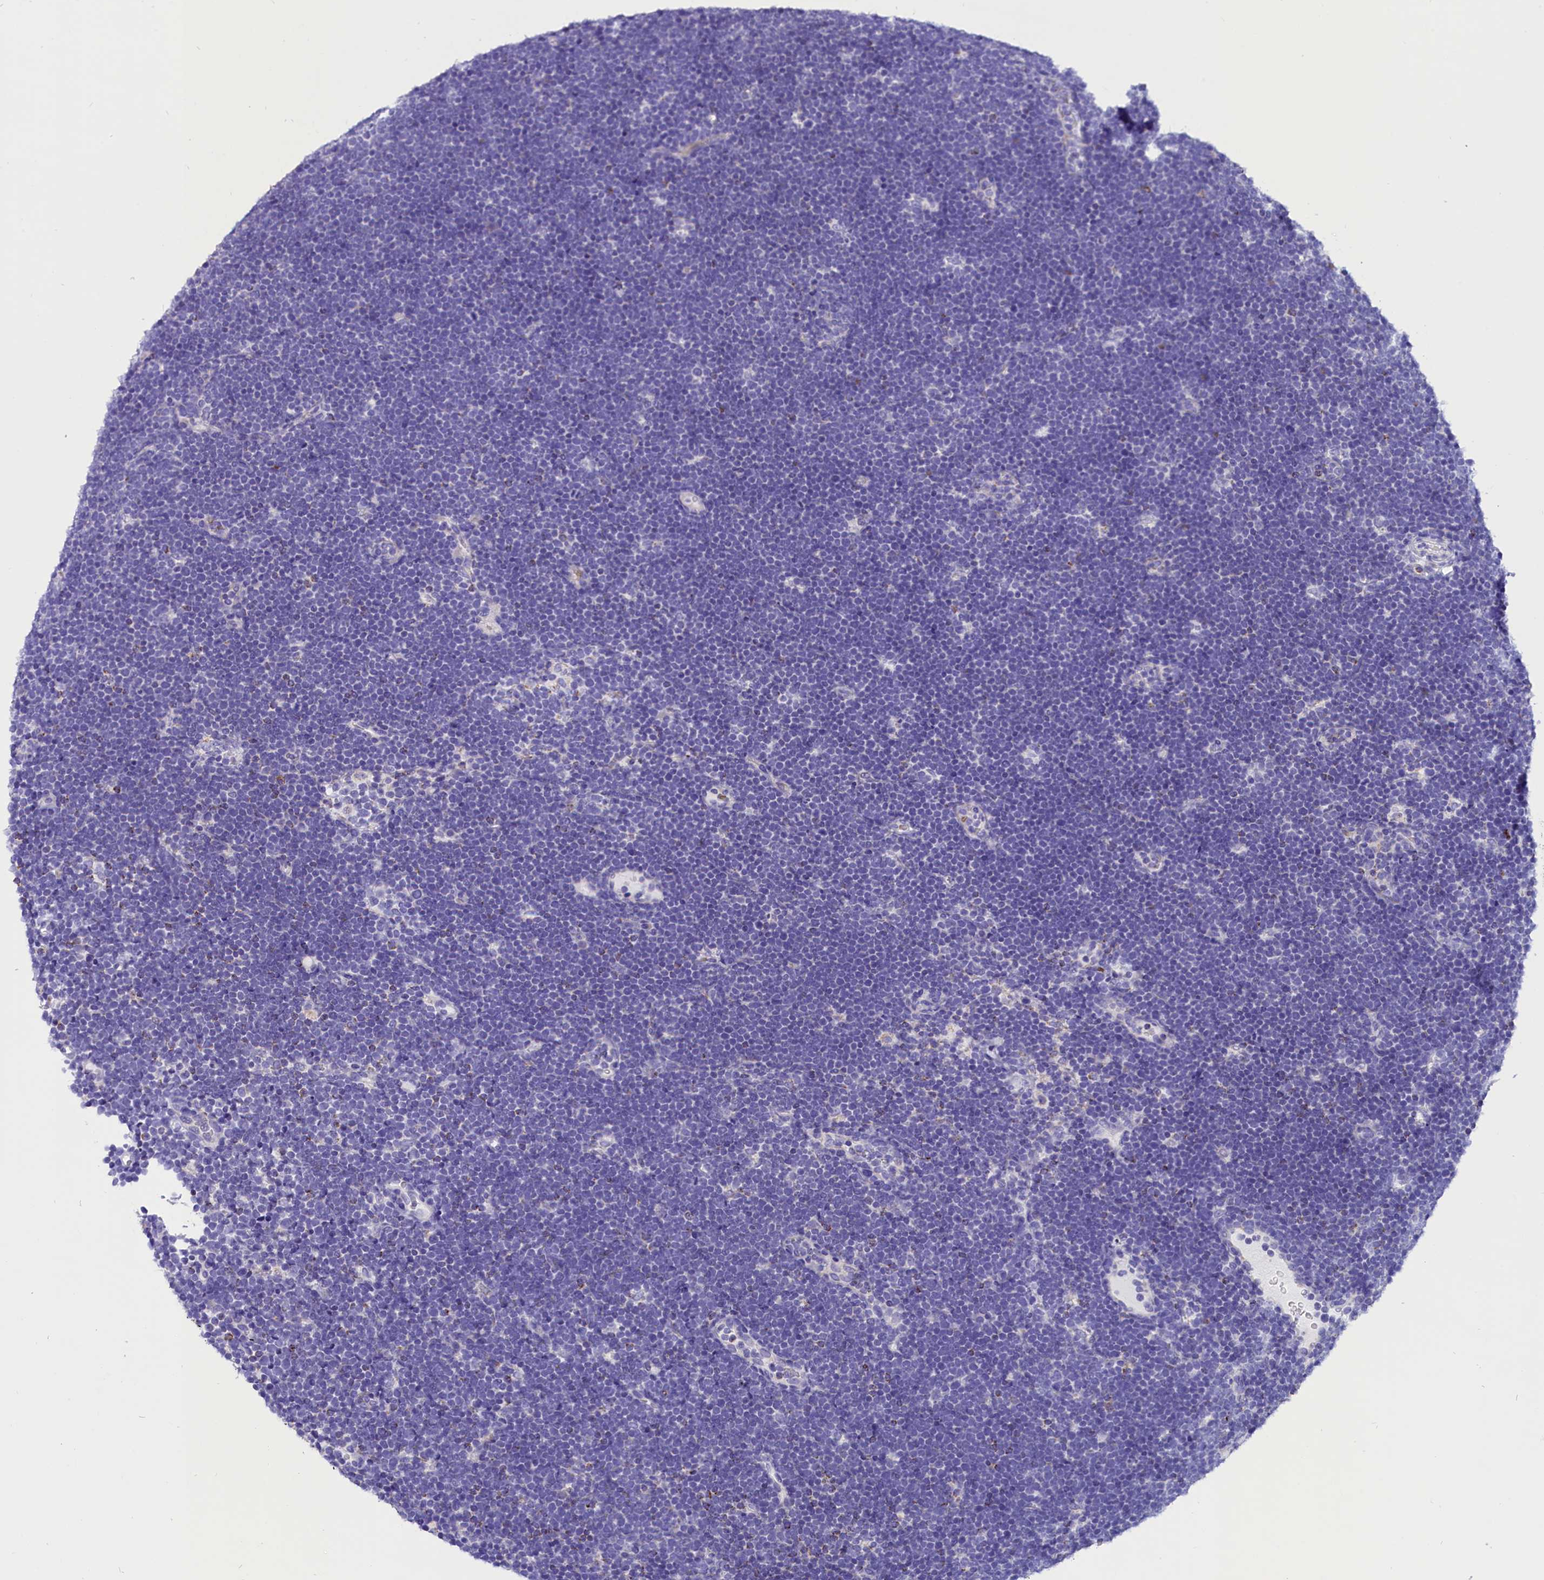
{"staining": {"intensity": "negative", "quantity": "none", "location": "none"}, "tissue": "lymphoma", "cell_type": "Tumor cells", "image_type": "cancer", "snomed": [{"axis": "morphology", "description": "Malignant lymphoma, non-Hodgkin's type, High grade"}, {"axis": "topography", "description": "Lymph node"}], "caption": "This is an IHC image of lymphoma. There is no staining in tumor cells.", "gene": "ABAT", "patient": {"sex": "male", "age": 13}}